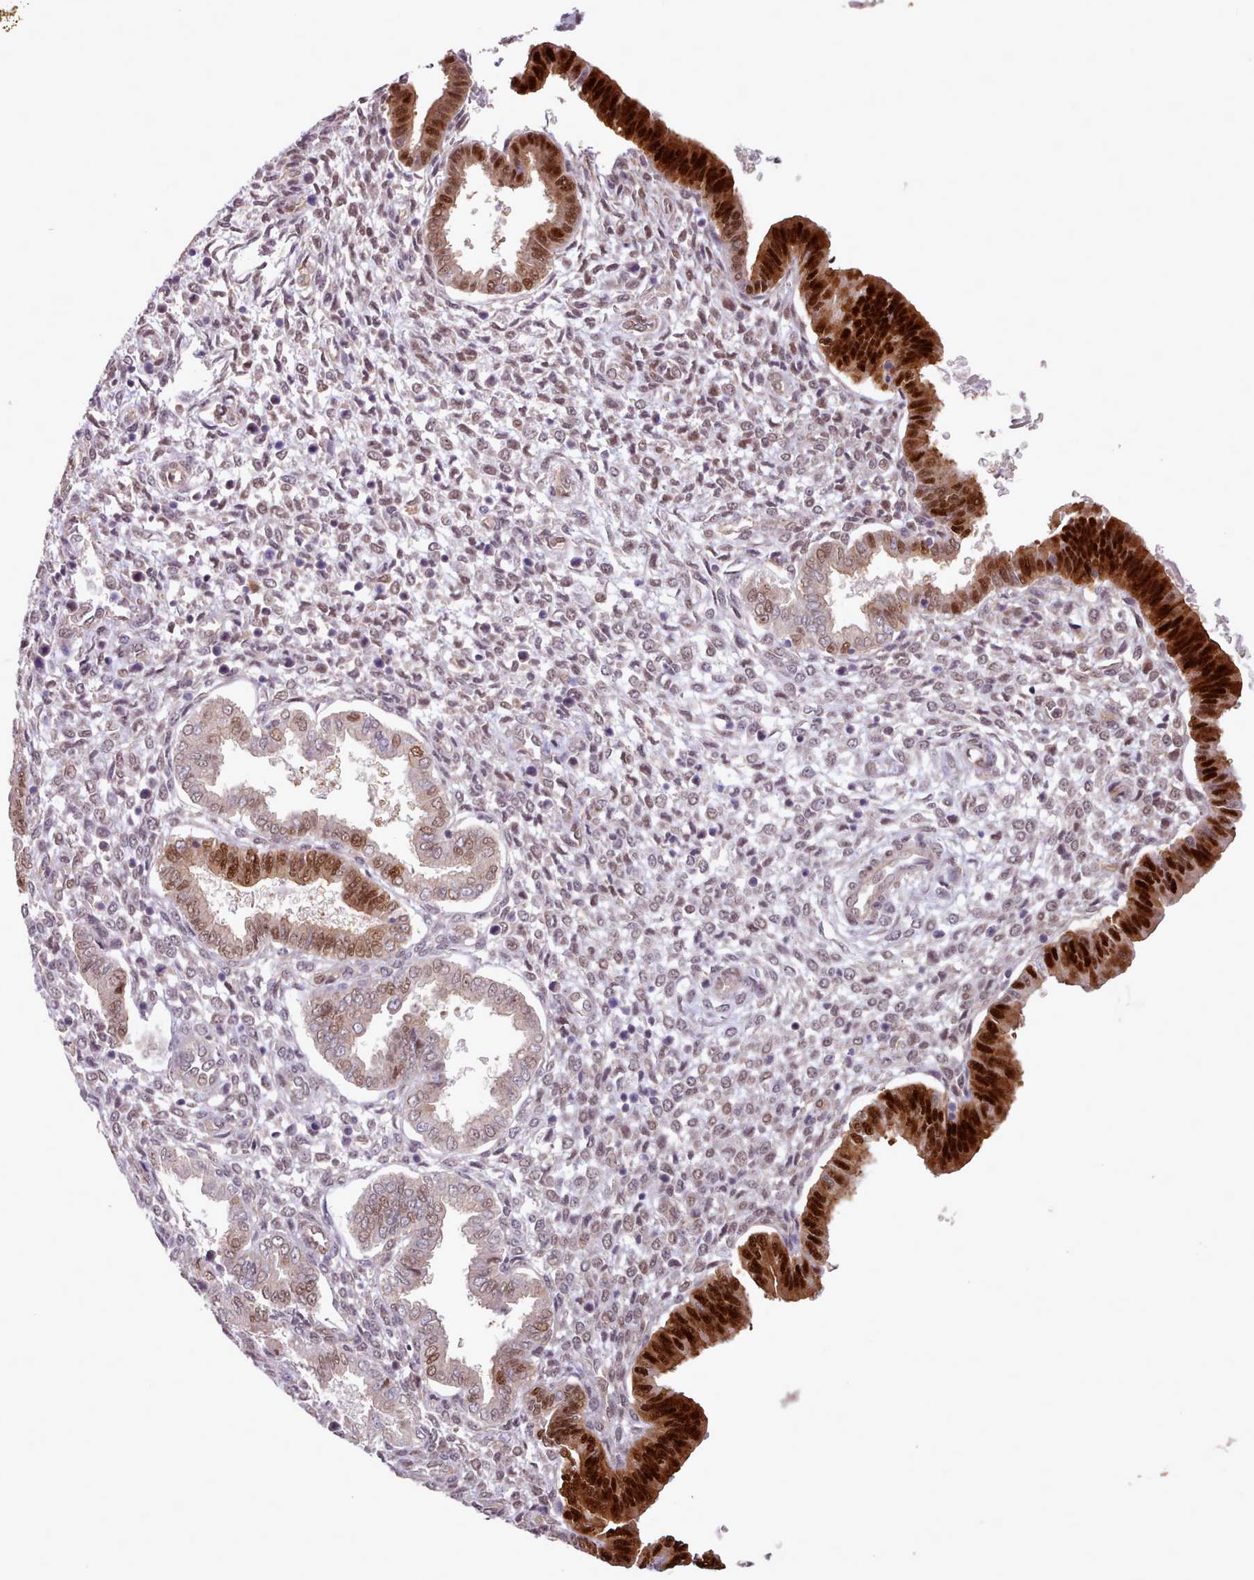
{"staining": {"intensity": "weak", "quantity": "<25%", "location": "nuclear"}, "tissue": "endometrium", "cell_type": "Cells in endometrial stroma", "image_type": "normal", "snomed": [{"axis": "morphology", "description": "Normal tissue, NOS"}, {"axis": "topography", "description": "Endometrium"}], "caption": "Endometrium was stained to show a protein in brown. There is no significant staining in cells in endometrial stroma.", "gene": "CES3", "patient": {"sex": "female", "age": 24}}